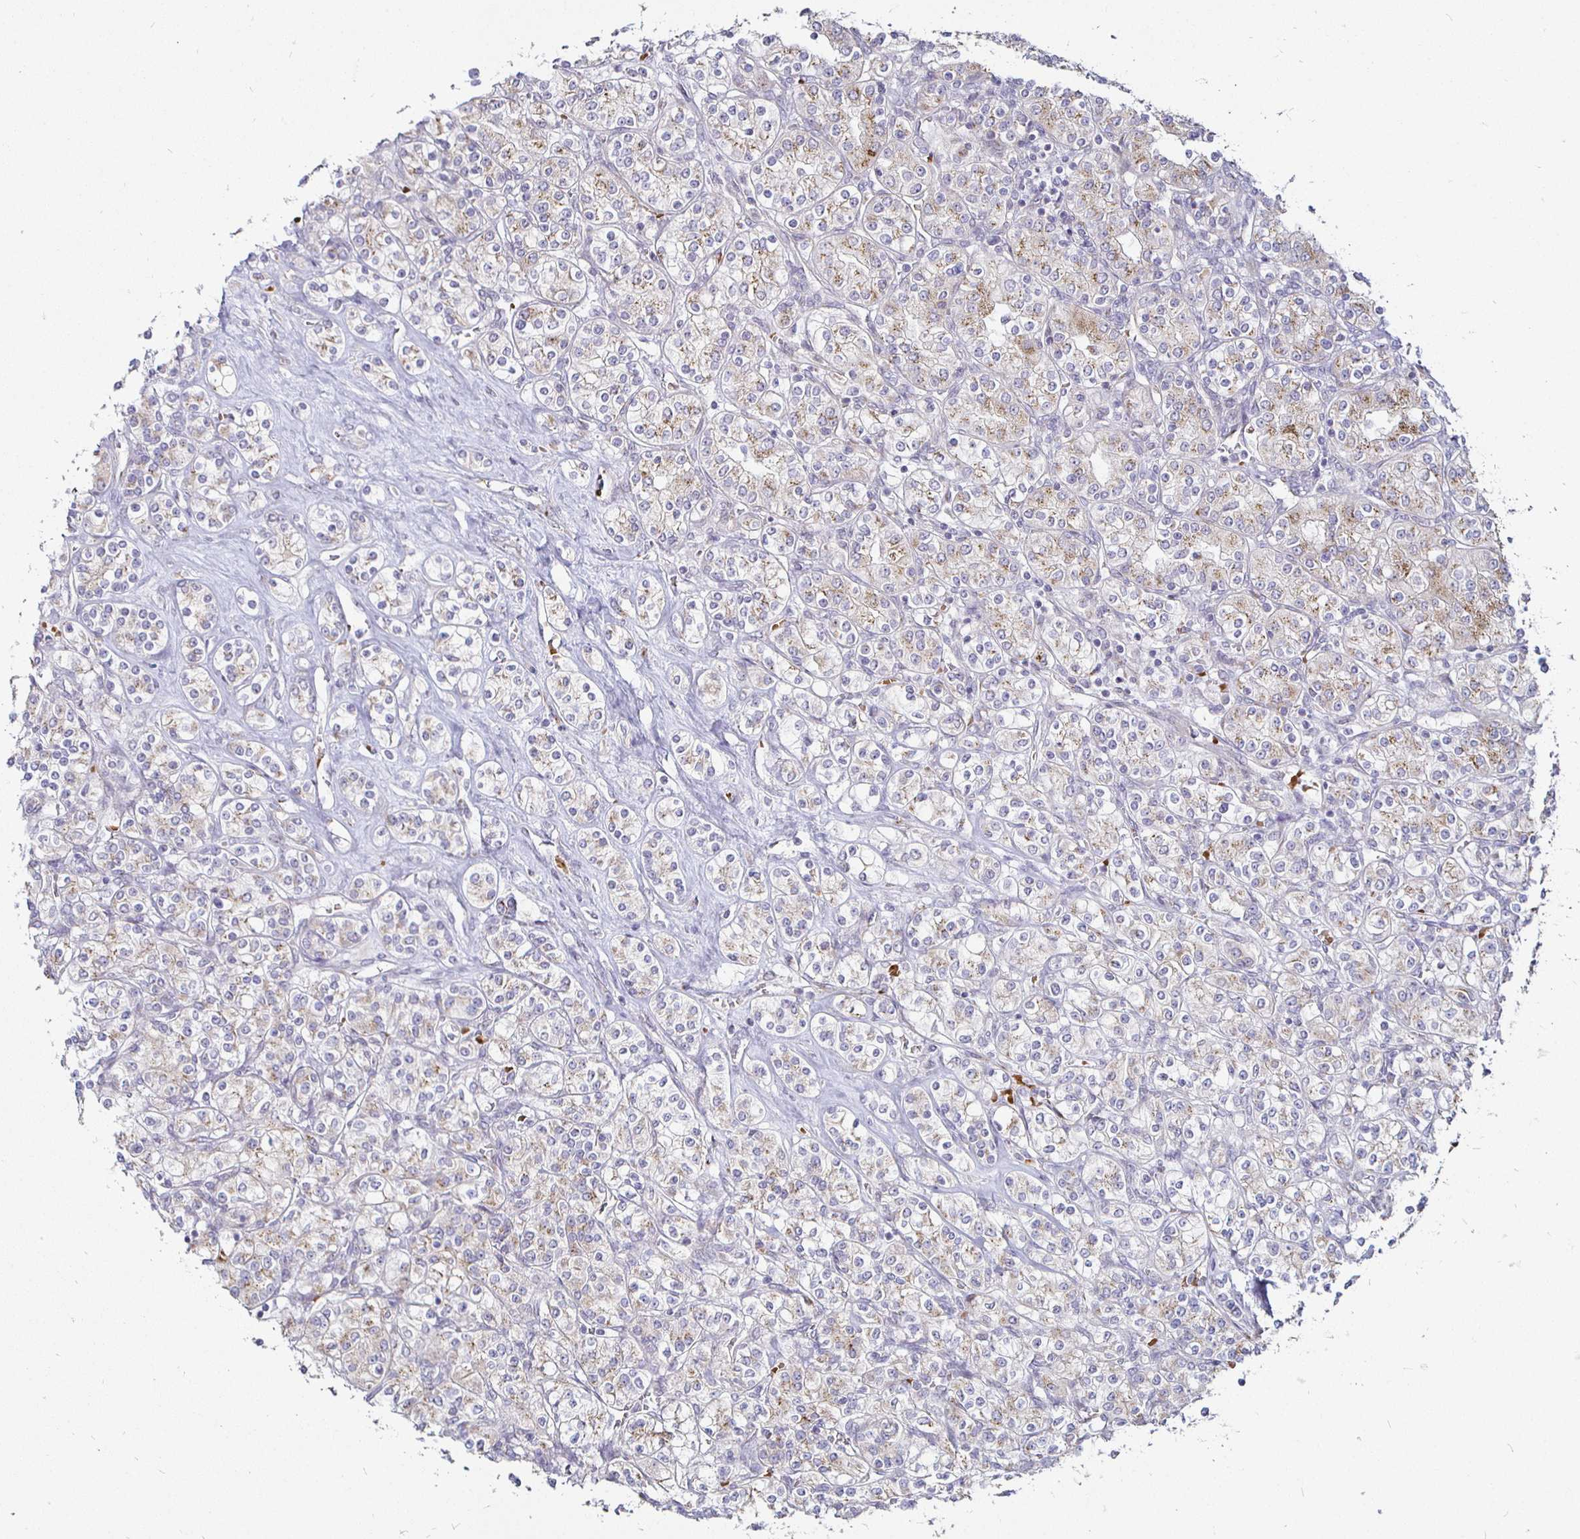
{"staining": {"intensity": "weak", "quantity": "25%-75%", "location": "cytoplasmic/membranous"}, "tissue": "renal cancer", "cell_type": "Tumor cells", "image_type": "cancer", "snomed": [{"axis": "morphology", "description": "Adenocarcinoma, NOS"}, {"axis": "topography", "description": "Kidney"}], "caption": "Immunohistochemistry (IHC) of human renal adenocarcinoma shows low levels of weak cytoplasmic/membranous expression in approximately 25%-75% of tumor cells.", "gene": "ATG3", "patient": {"sex": "male", "age": 77}}